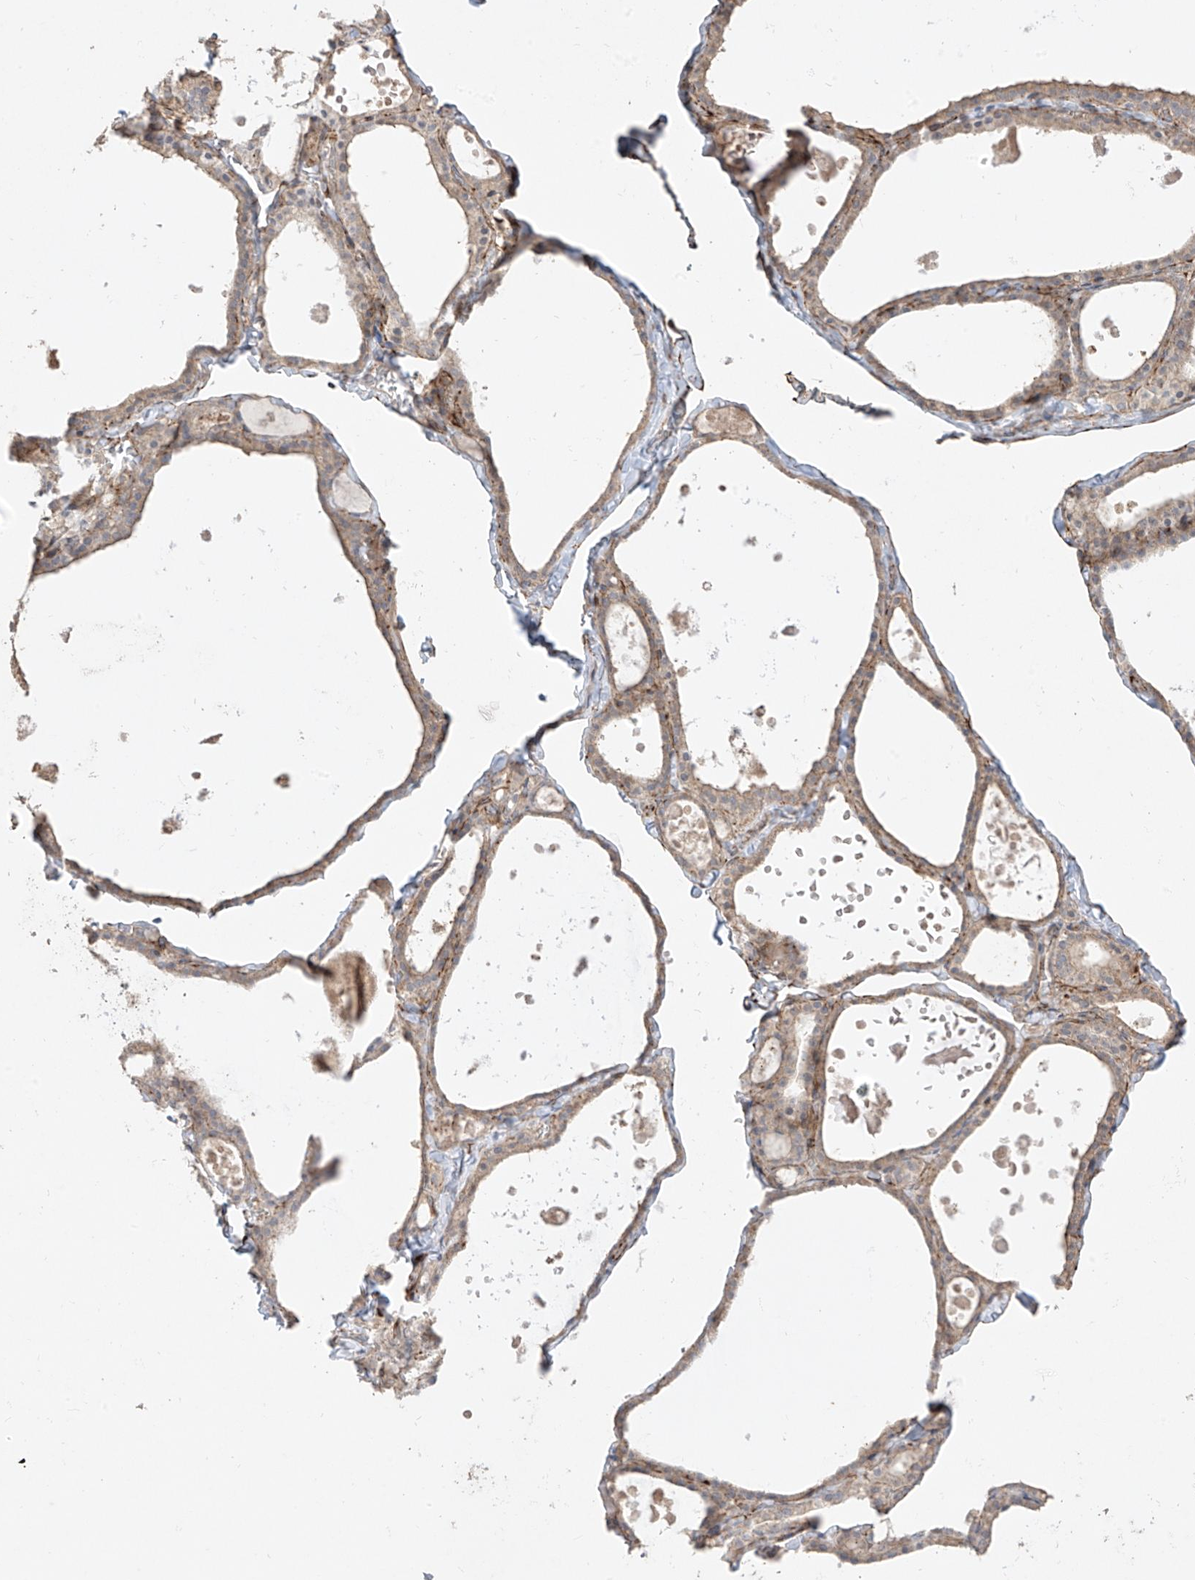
{"staining": {"intensity": "weak", "quantity": "25%-75%", "location": "cytoplasmic/membranous"}, "tissue": "thyroid gland", "cell_type": "Glandular cells", "image_type": "normal", "snomed": [{"axis": "morphology", "description": "Normal tissue, NOS"}, {"axis": "topography", "description": "Thyroid gland"}], "caption": "Brown immunohistochemical staining in unremarkable thyroid gland demonstrates weak cytoplasmic/membranous positivity in approximately 25%-75% of glandular cells.", "gene": "DCDC2", "patient": {"sex": "male", "age": 56}}